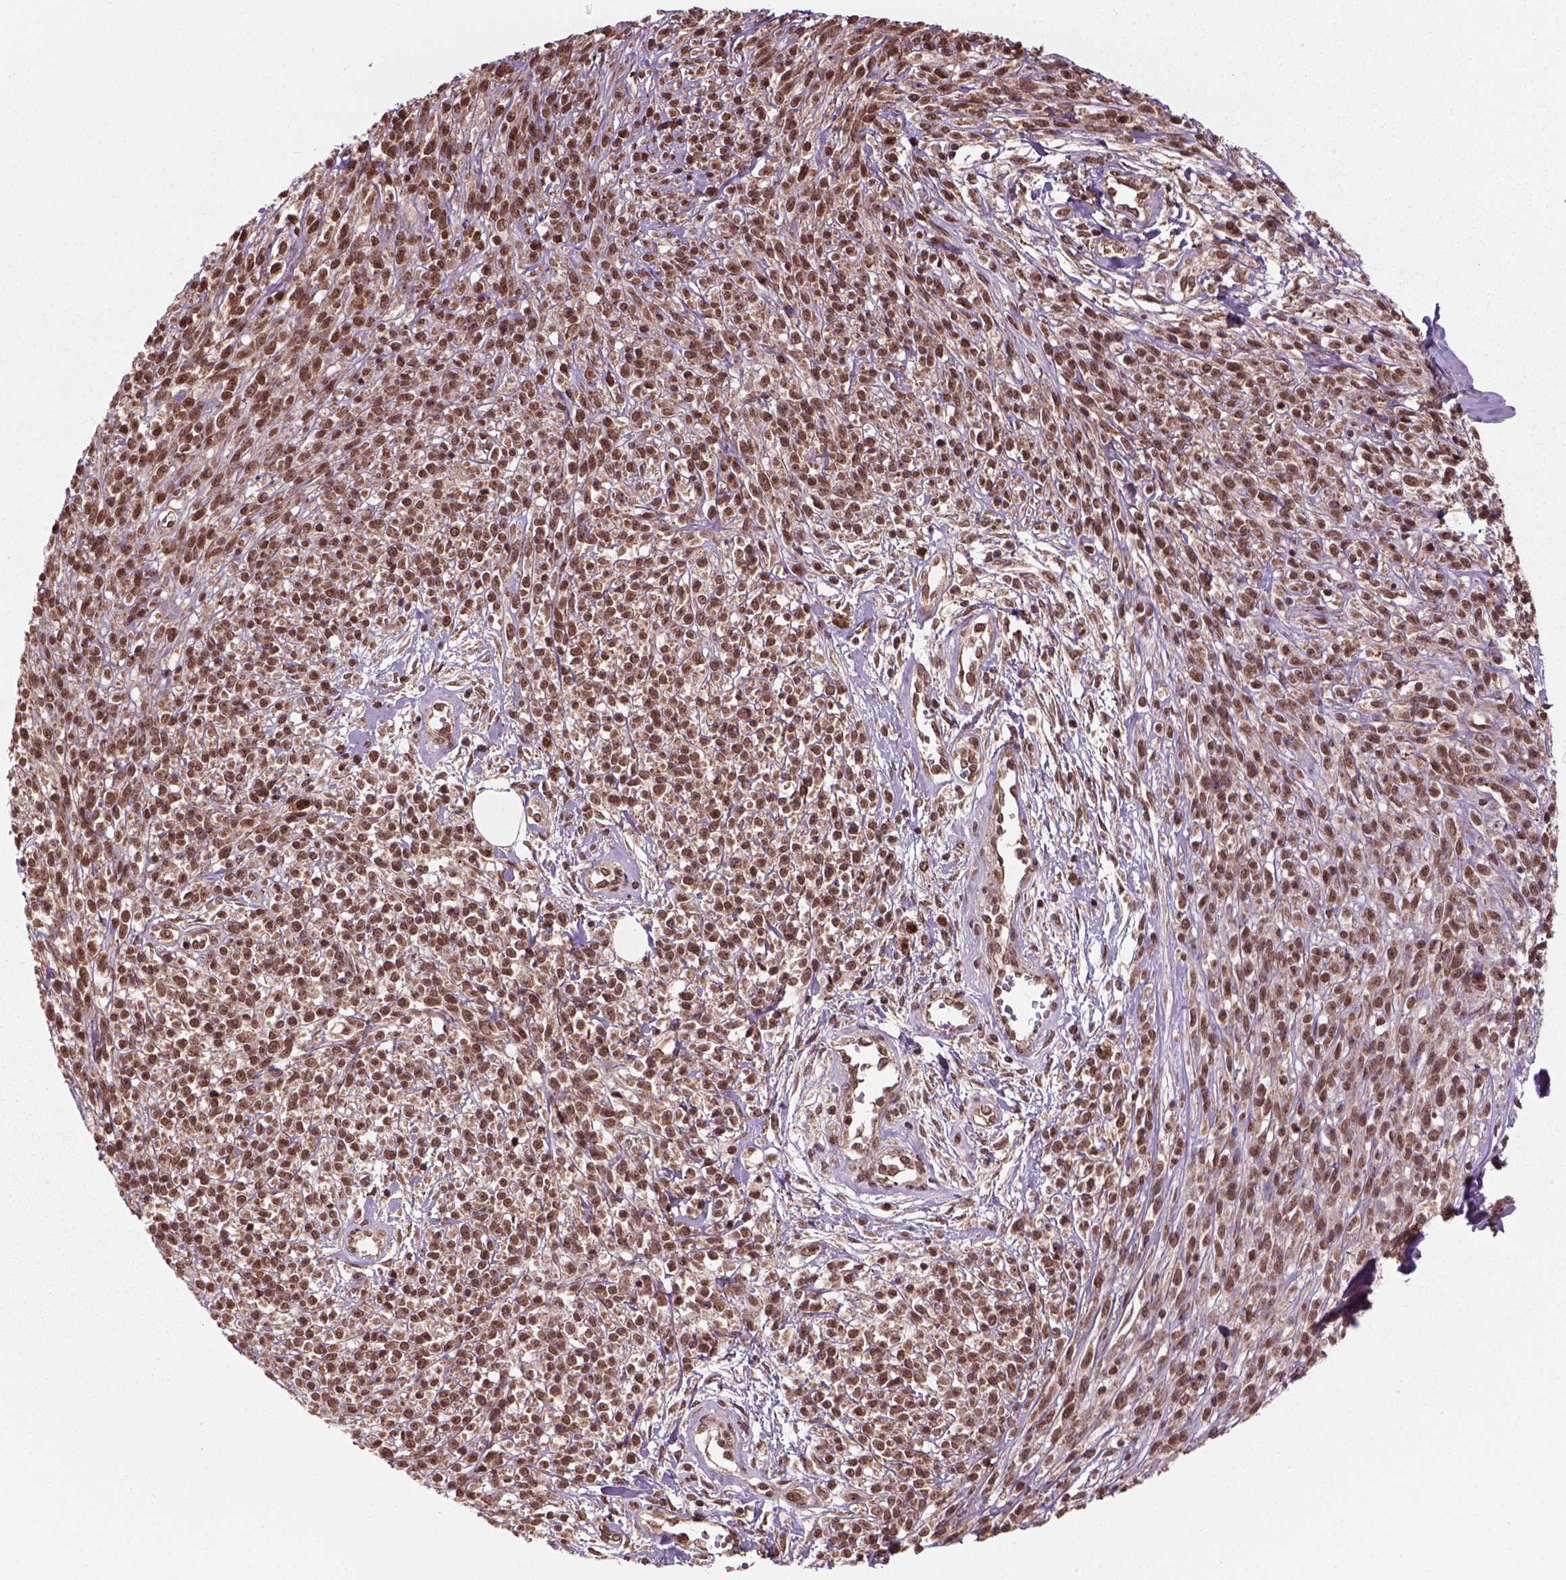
{"staining": {"intensity": "moderate", "quantity": ">75%", "location": "cytoplasmic/membranous,nuclear"}, "tissue": "melanoma", "cell_type": "Tumor cells", "image_type": "cancer", "snomed": [{"axis": "morphology", "description": "Malignant melanoma, NOS"}, {"axis": "topography", "description": "Skin"}, {"axis": "topography", "description": "Skin of trunk"}], "caption": "Brown immunohistochemical staining in human malignant melanoma reveals moderate cytoplasmic/membranous and nuclear expression in about >75% of tumor cells.", "gene": "NUDT9", "patient": {"sex": "male", "age": 74}}